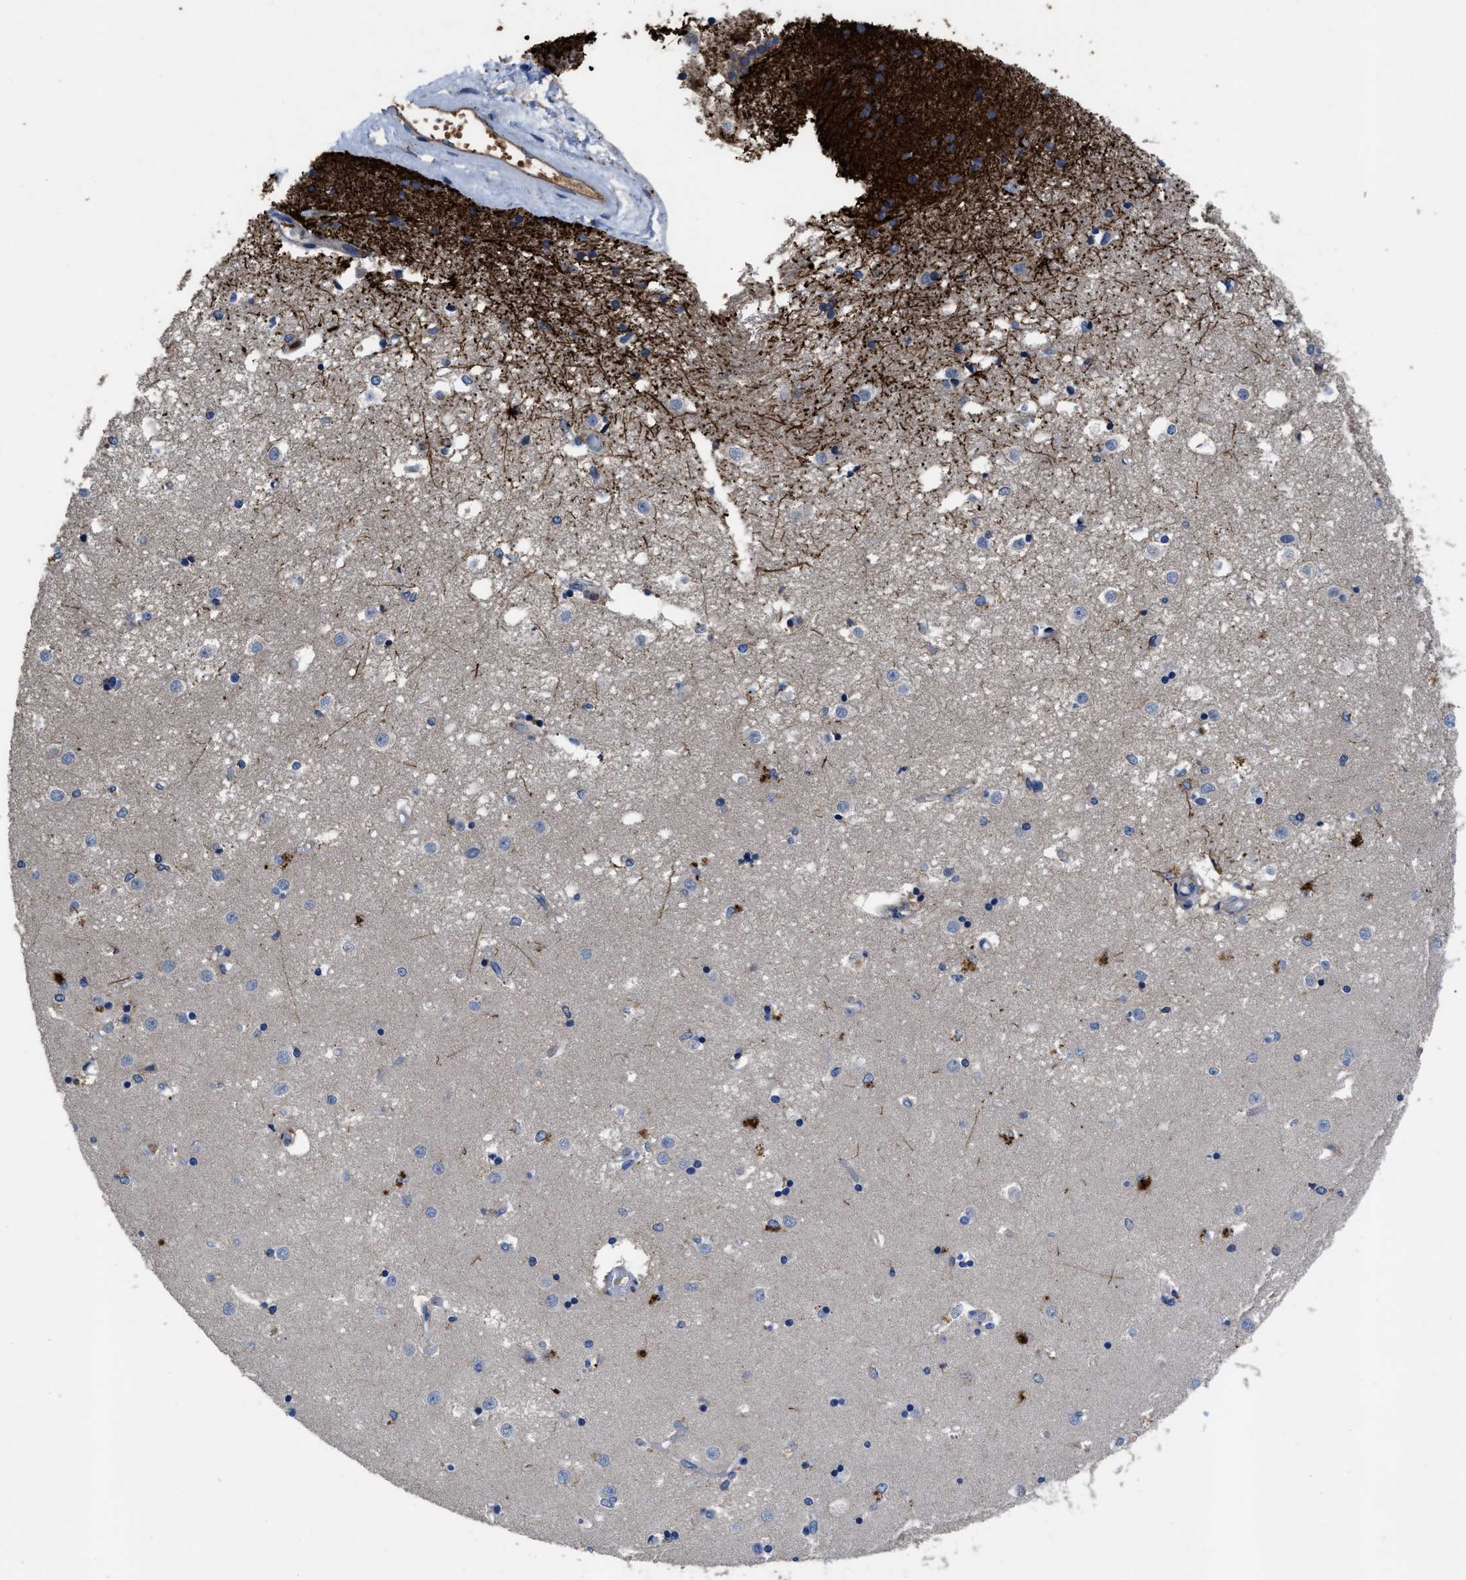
{"staining": {"intensity": "moderate", "quantity": "<25%", "location": "cytoplasmic/membranous"}, "tissue": "caudate", "cell_type": "Glial cells", "image_type": "normal", "snomed": [{"axis": "morphology", "description": "Normal tissue, NOS"}, {"axis": "topography", "description": "Lateral ventricle wall"}], "caption": "Caudate stained with DAB (3,3'-diaminobenzidine) IHC shows low levels of moderate cytoplasmic/membranous expression in approximately <25% of glial cells.", "gene": "YBEY", "patient": {"sex": "male", "age": 45}}